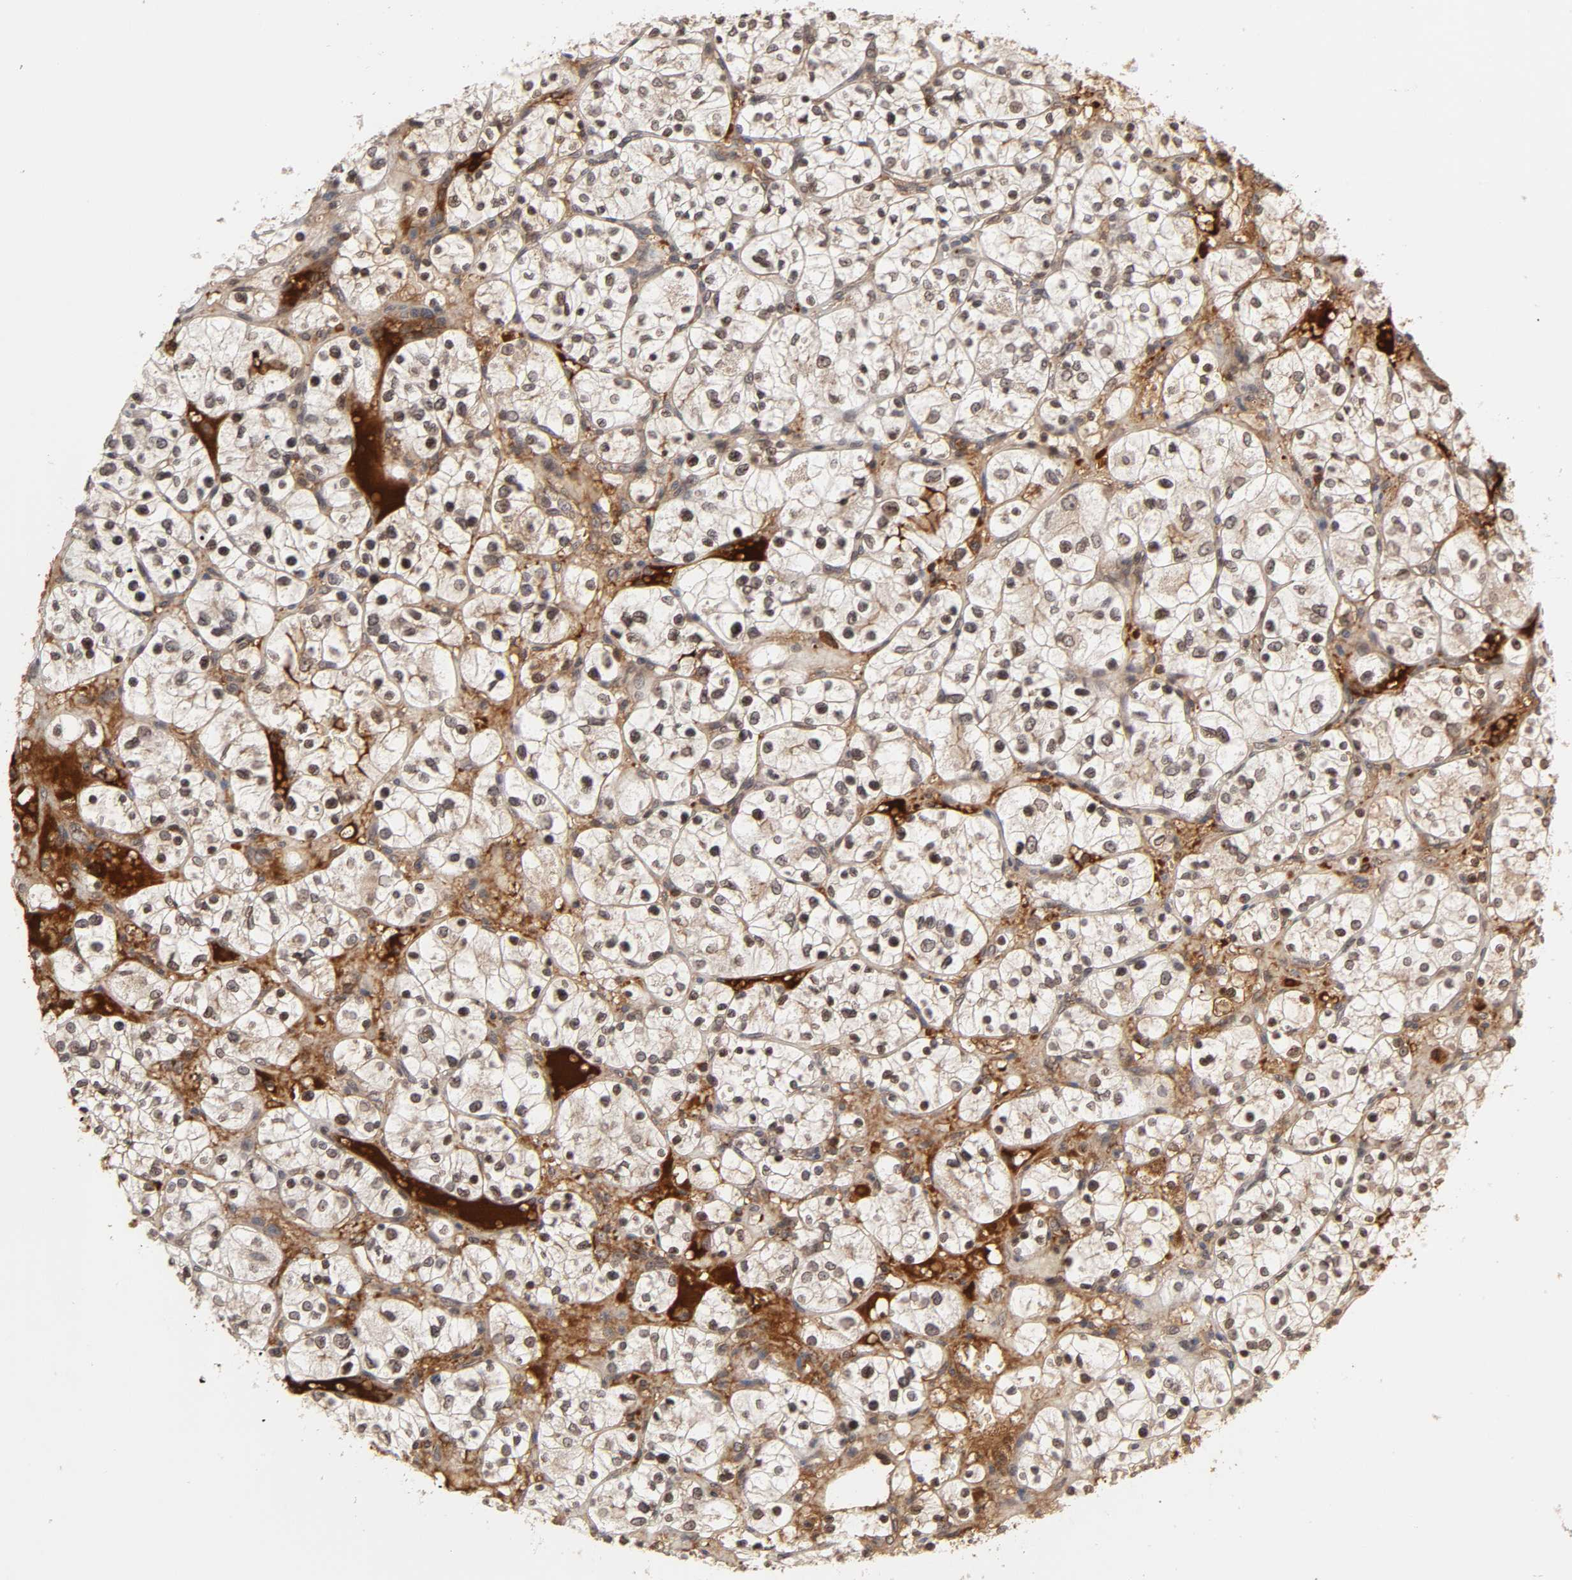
{"staining": {"intensity": "strong", "quantity": ">75%", "location": "cytoplasmic/membranous,nuclear"}, "tissue": "renal cancer", "cell_type": "Tumor cells", "image_type": "cancer", "snomed": [{"axis": "morphology", "description": "Adenocarcinoma, NOS"}, {"axis": "topography", "description": "Kidney"}], "caption": "A histopathology image of human renal cancer stained for a protein reveals strong cytoplasmic/membranous and nuclear brown staining in tumor cells. The staining was performed using DAB to visualize the protein expression in brown, while the nuclei were stained in blue with hematoxylin (Magnification: 20x).", "gene": "CPN2", "patient": {"sex": "female", "age": 60}}